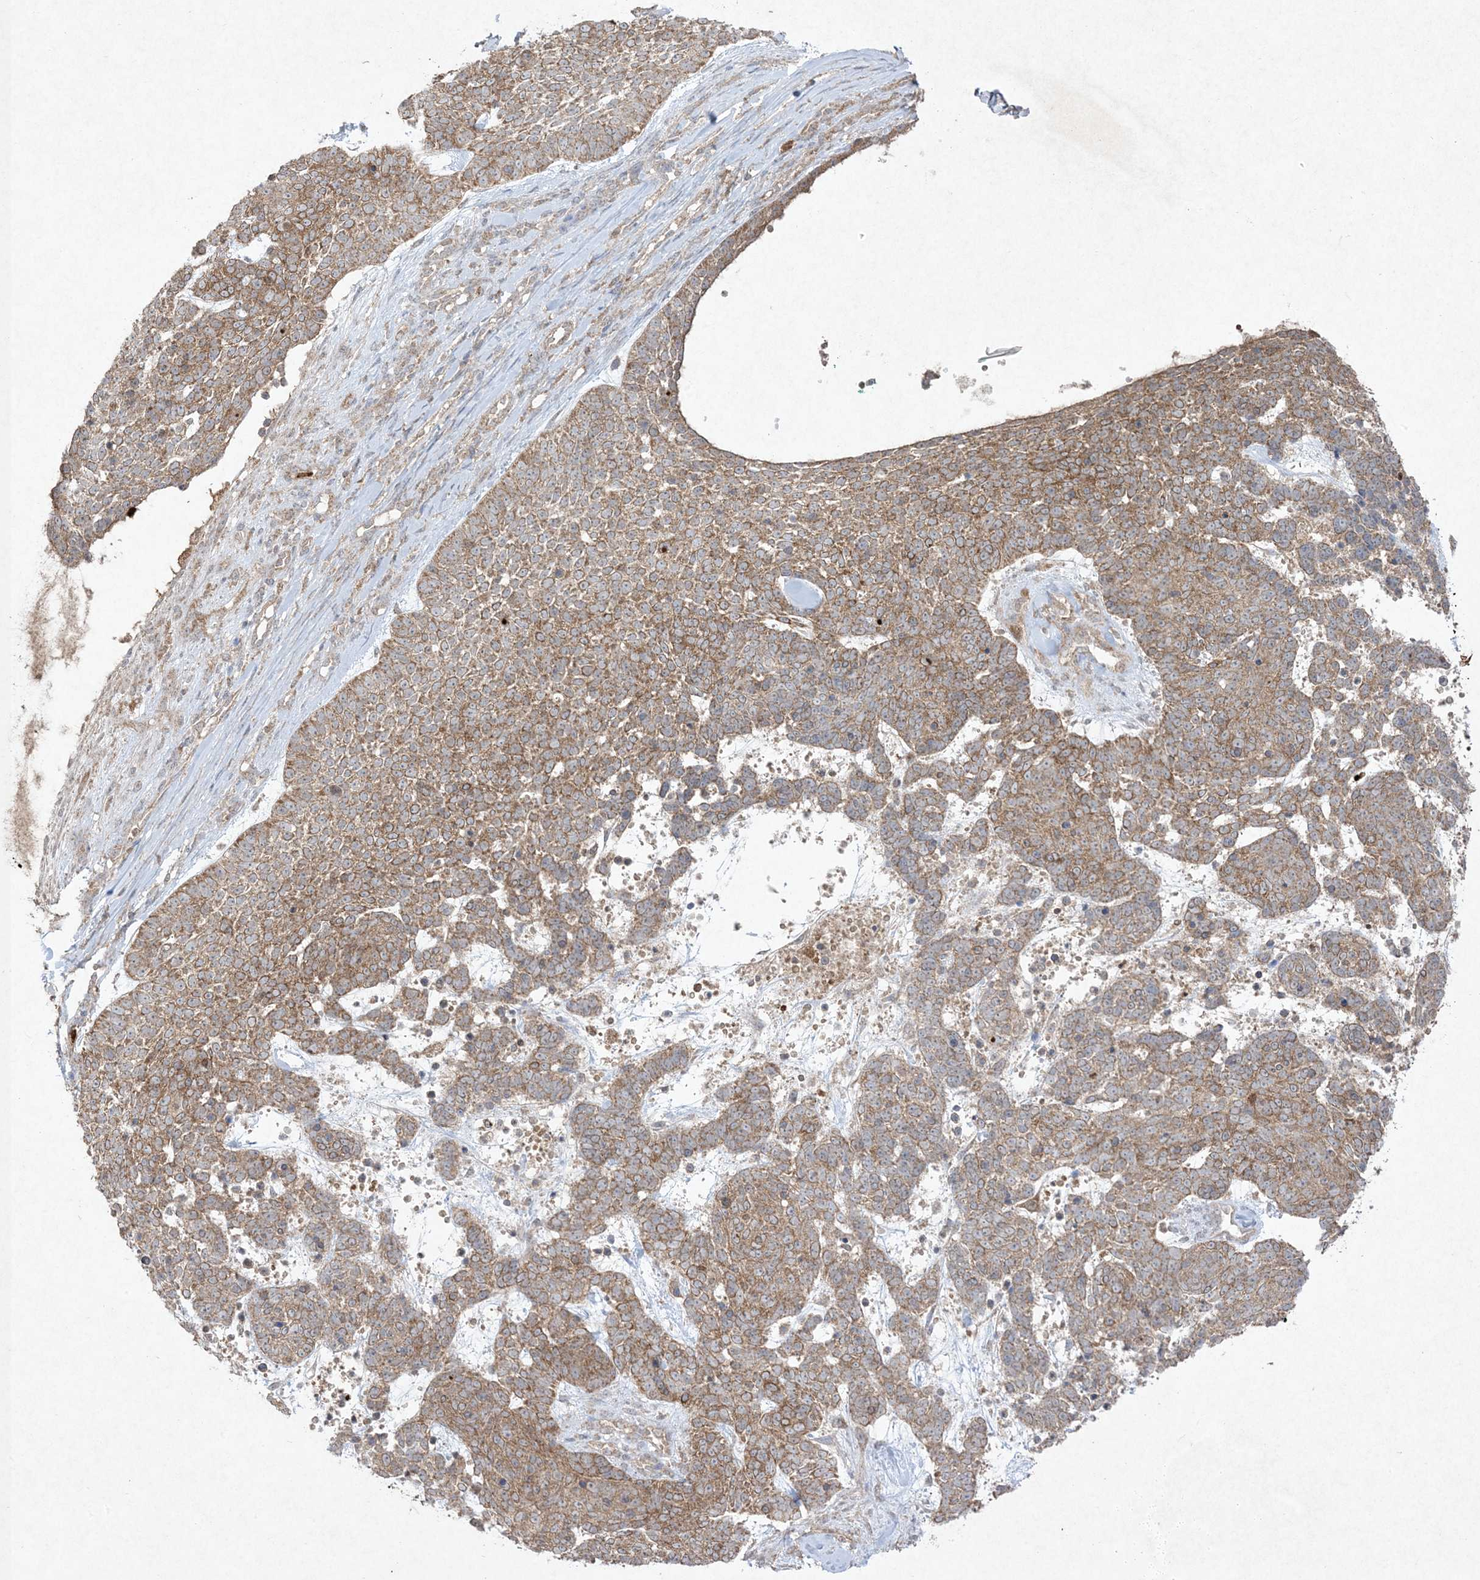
{"staining": {"intensity": "moderate", "quantity": ">75%", "location": "cytoplasmic/membranous"}, "tissue": "skin cancer", "cell_type": "Tumor cells", "image_type": "cancer", "snomed": [{"axis": "morphology", "description": "Basal cell carcinoma"}, {"axis": "topography", "description": "Skin"}], "caption": "Immunohistochemistry (IHC) of skin cancer displays medium levels of moderate cytoplasmic/membranous expression in approximately >75% of tumor cells. (DAB (3,3'-diaminobenzidine) IHC, brown staining for protein, blue staining for nuclei).", "gene": "UBE2C", "patient": {"sex": "female", "age": 81}}